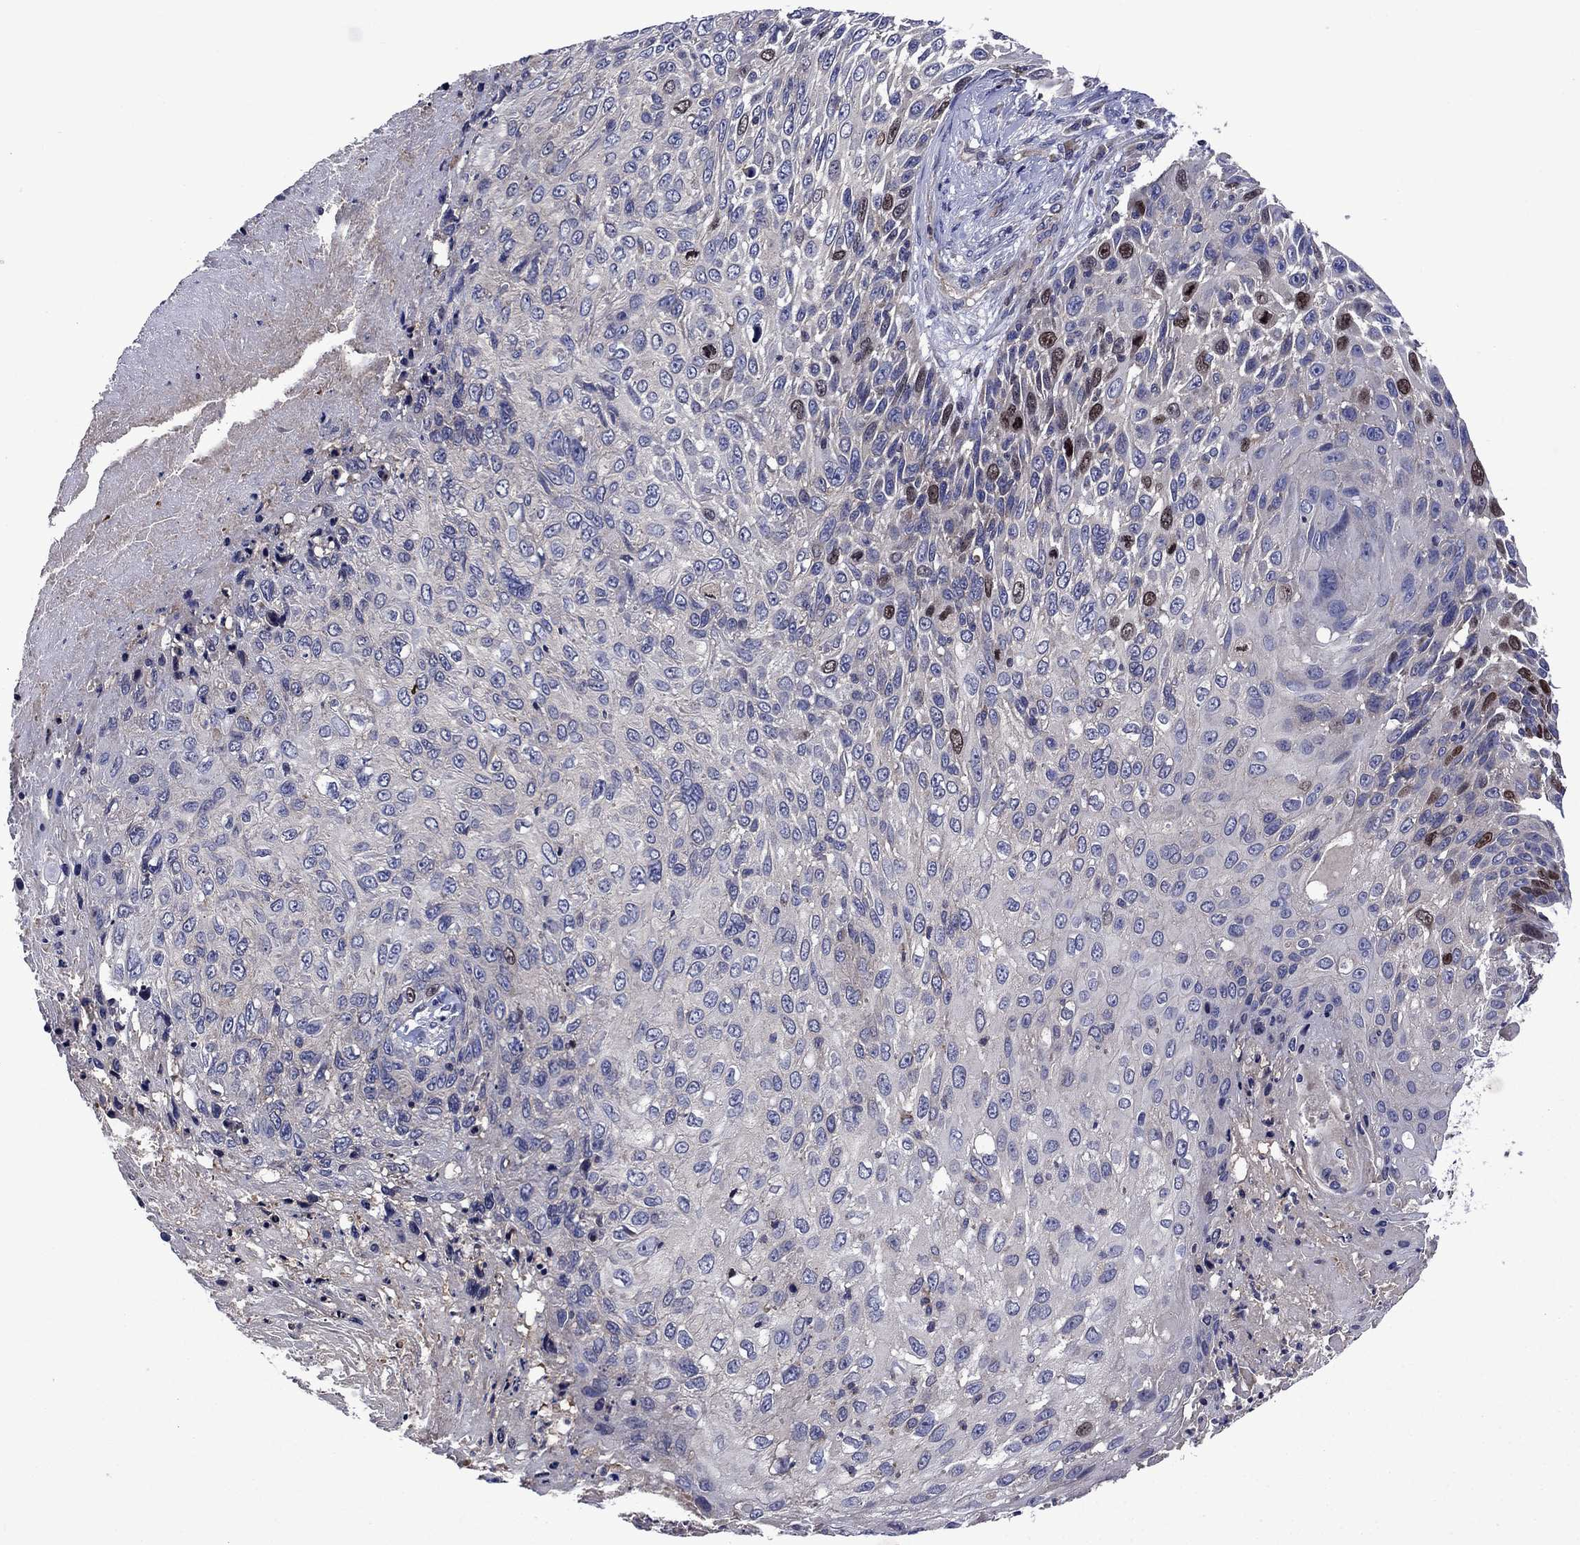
{"staining": {"intensity": "moderate", "quantity": "<25%", "location": "nuclear"}, "tissue": "skin cancer", "cell_type": "Tumor cells", "image_type": "cancer", "snomed": [{"axis": "morphology", "description": "Squamous cell carcinoma, NOS"}, {"axis": "topography", "description": "Skin"}], "caption": "IHC histopathology image of neoplastic tissue: squamous cell carcinoma (skin) stained using immunohistochemistry shows low levels of moderate protein expression localized specifically in the nuclear of tumor cells, appearing as a nuclear brown color.", "gene": "KIF22", "patient": {"sex": "male", "age": 92}}